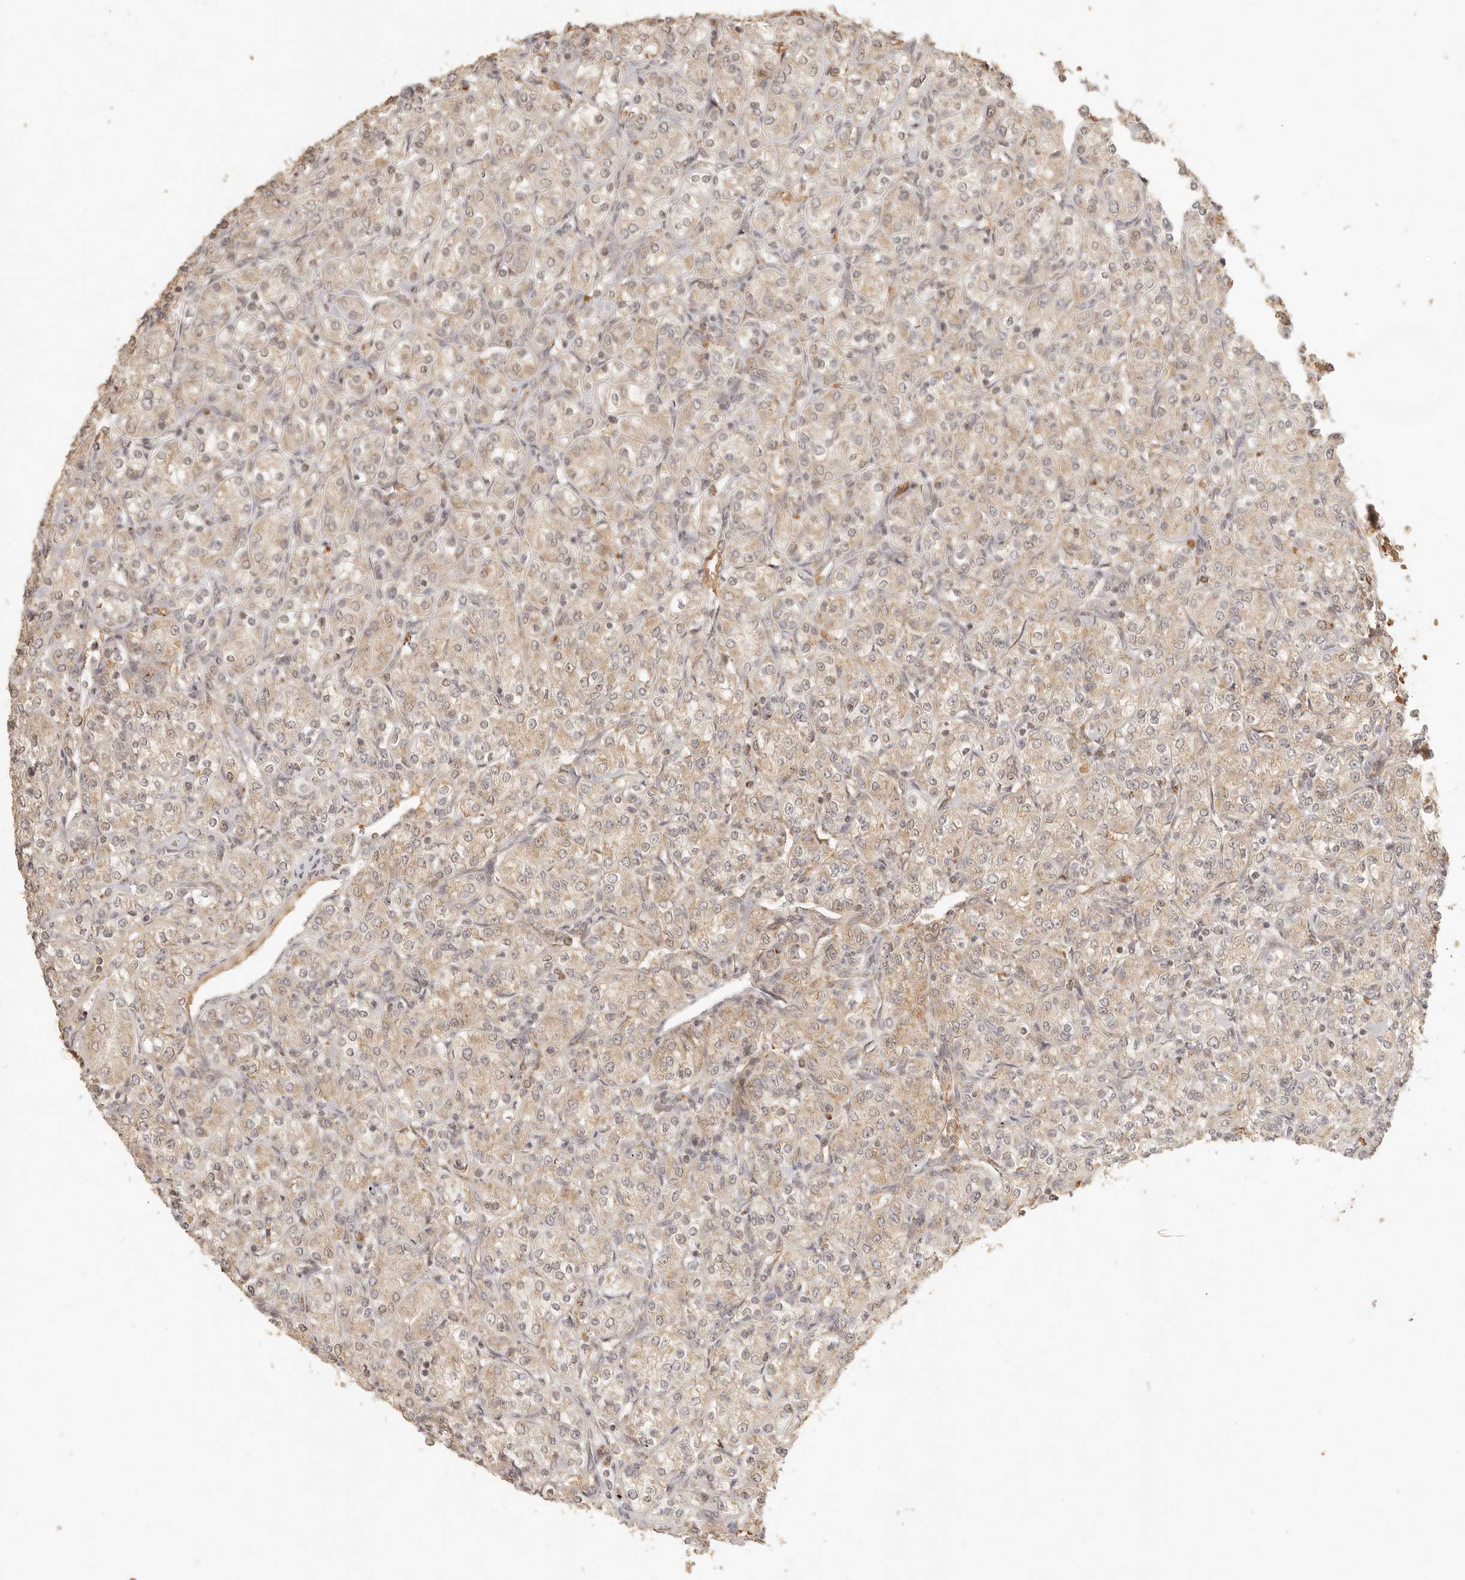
{"staining": {"intensity": "weak", "quantity": ">75%", "location": "cytoplasmic/membranous"}, "tissue": "renal cancer", "cell_type": "Tumor cells", "image_type": "cancer", "snomed": [{"axis": "morphology", "description": "Adenocarcinoma, NOS"}, {"axis": "topography", "description": "Kidney"}], "caption": "A brown stain highlights weak cytoplasmic/membranous staining of a protein in human renal adenocarcinoma tumor cells. (IHC, brightfield microscopy, high magnification).", "gene": "MRPL55", "patient": {"sex": "male", "age": 77}}